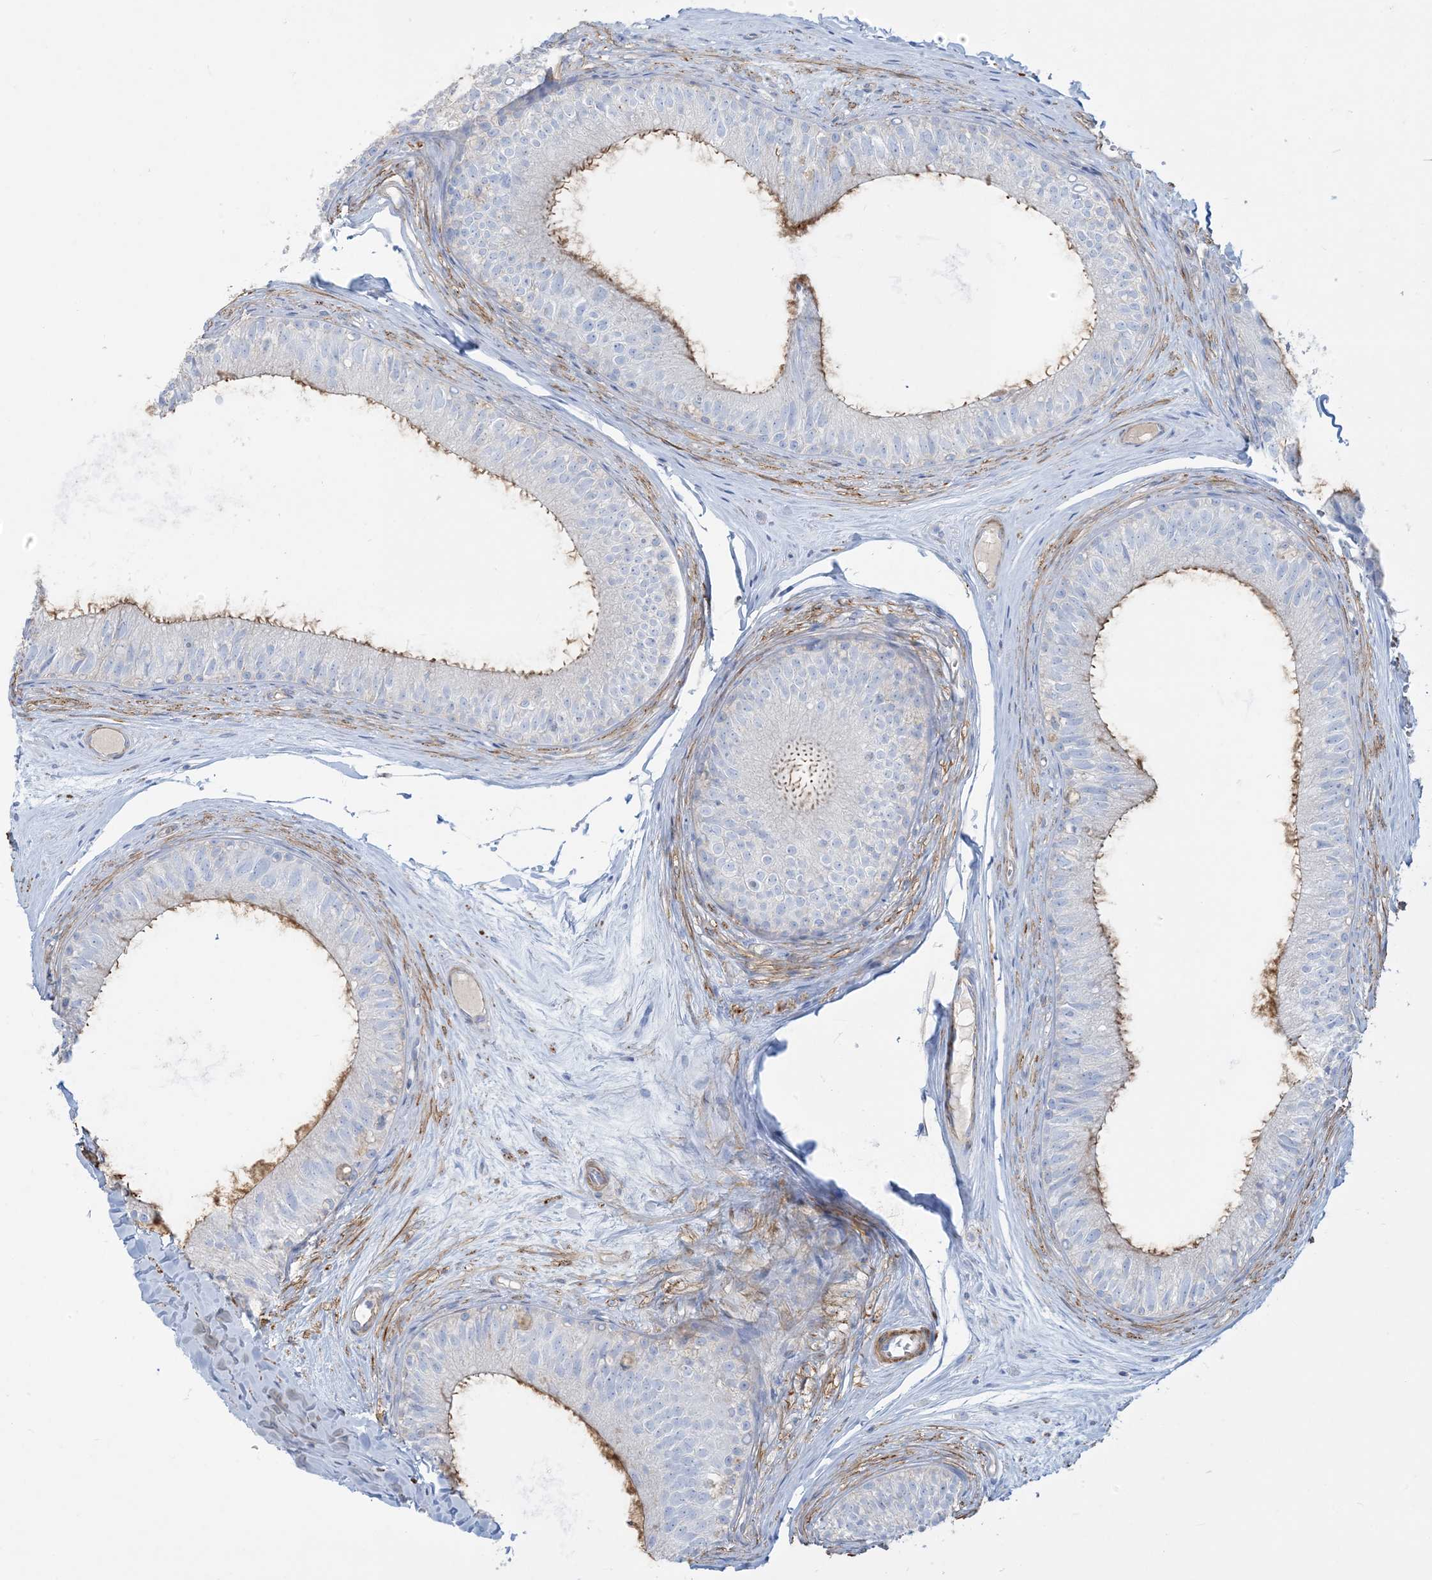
{"staining": {"intensity": "moderate", "quantity": "<25%", "location": "cytoplasmic/membranous"}, "tissue": "epididymis", "cell_type": "Glandular cells", "image_type": "normal", "snomed": [{"axis": "morphology", "description": "Normal tissue, NOS"}, {"axis": "morphology", "description": "Seminoma in situ"}, {"axis": "topography", "description": "Testis"}, {"axis": "topography", "description": "Epididymis"}], "caption": "DAB immunohistochemical staining of normal human epididymis demonstrates moderate cytoplasmic/membranous protein expression in approximately <25% of glandular cells. The staining was performed using DAB (3,3'-diaminobenzidine) to visualize the protein expression in brown, while the nuclei were stained in blue with hematoxylin (Magnification: 20x).", "gene": "GTF3C2", "patient": {"sex": "male", "age": 28}}